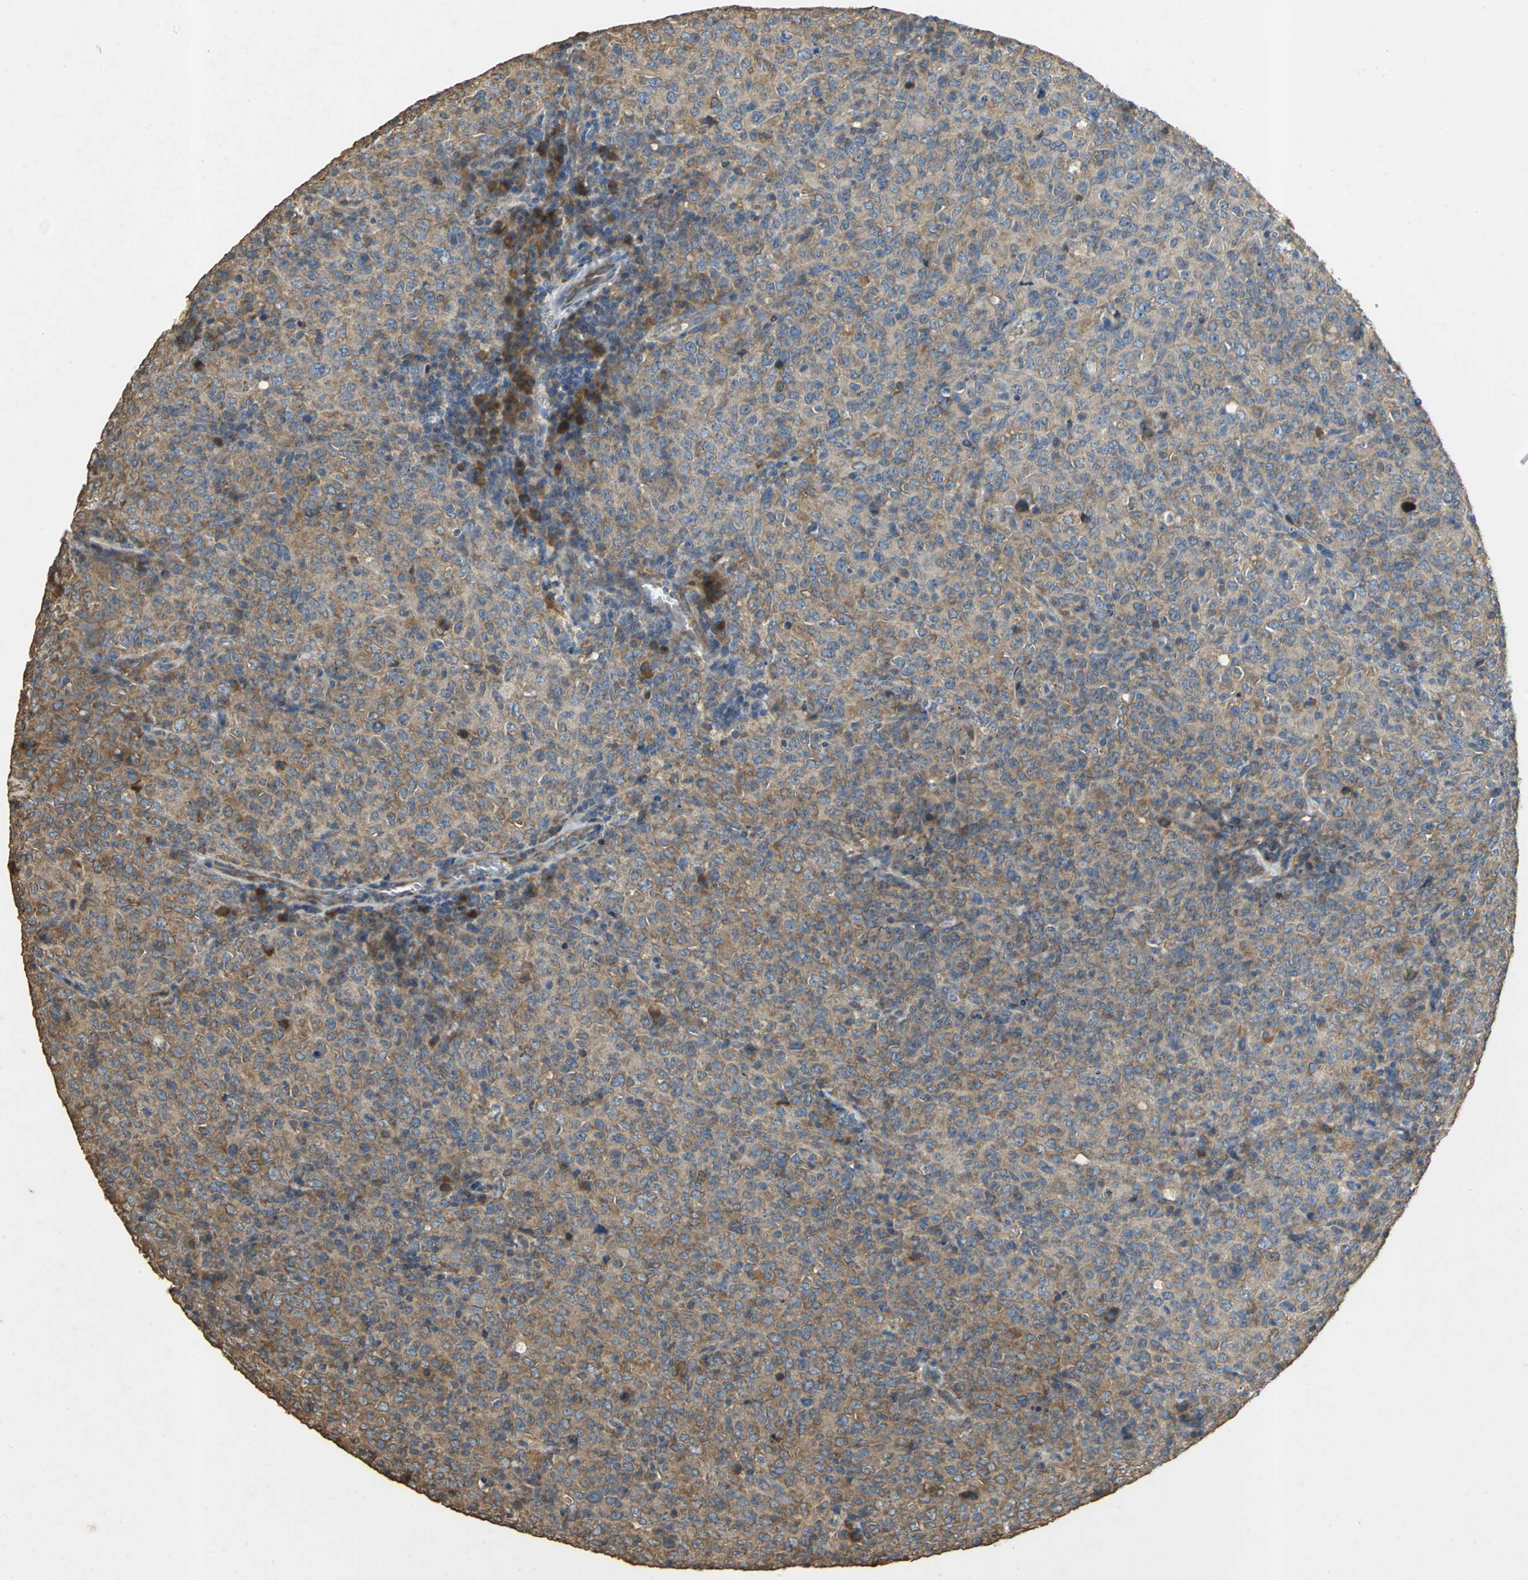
{"staining": {"intensity": "moderate", "quantity": ">75%", "location": "cytoplasmic/membranous"}, "tissue": "lymphoma", "cell_type": "Tumor cells", "image_type": "cancer", "snomed": [{"axis": "morphology", "description": "Malignant lymphoma, non-Hodgkin's type, High grade"}, {"axis": "topography", "description": "Tonsil"}], "caption": "This is an image of immunohistochemistry (IHC) staining of lymphoma, which shows moderate staining in the cytoplasmic/membranous of tumor cells.", "gene": "ACSL4", "patient": {"sex": "female", "age": 36}}